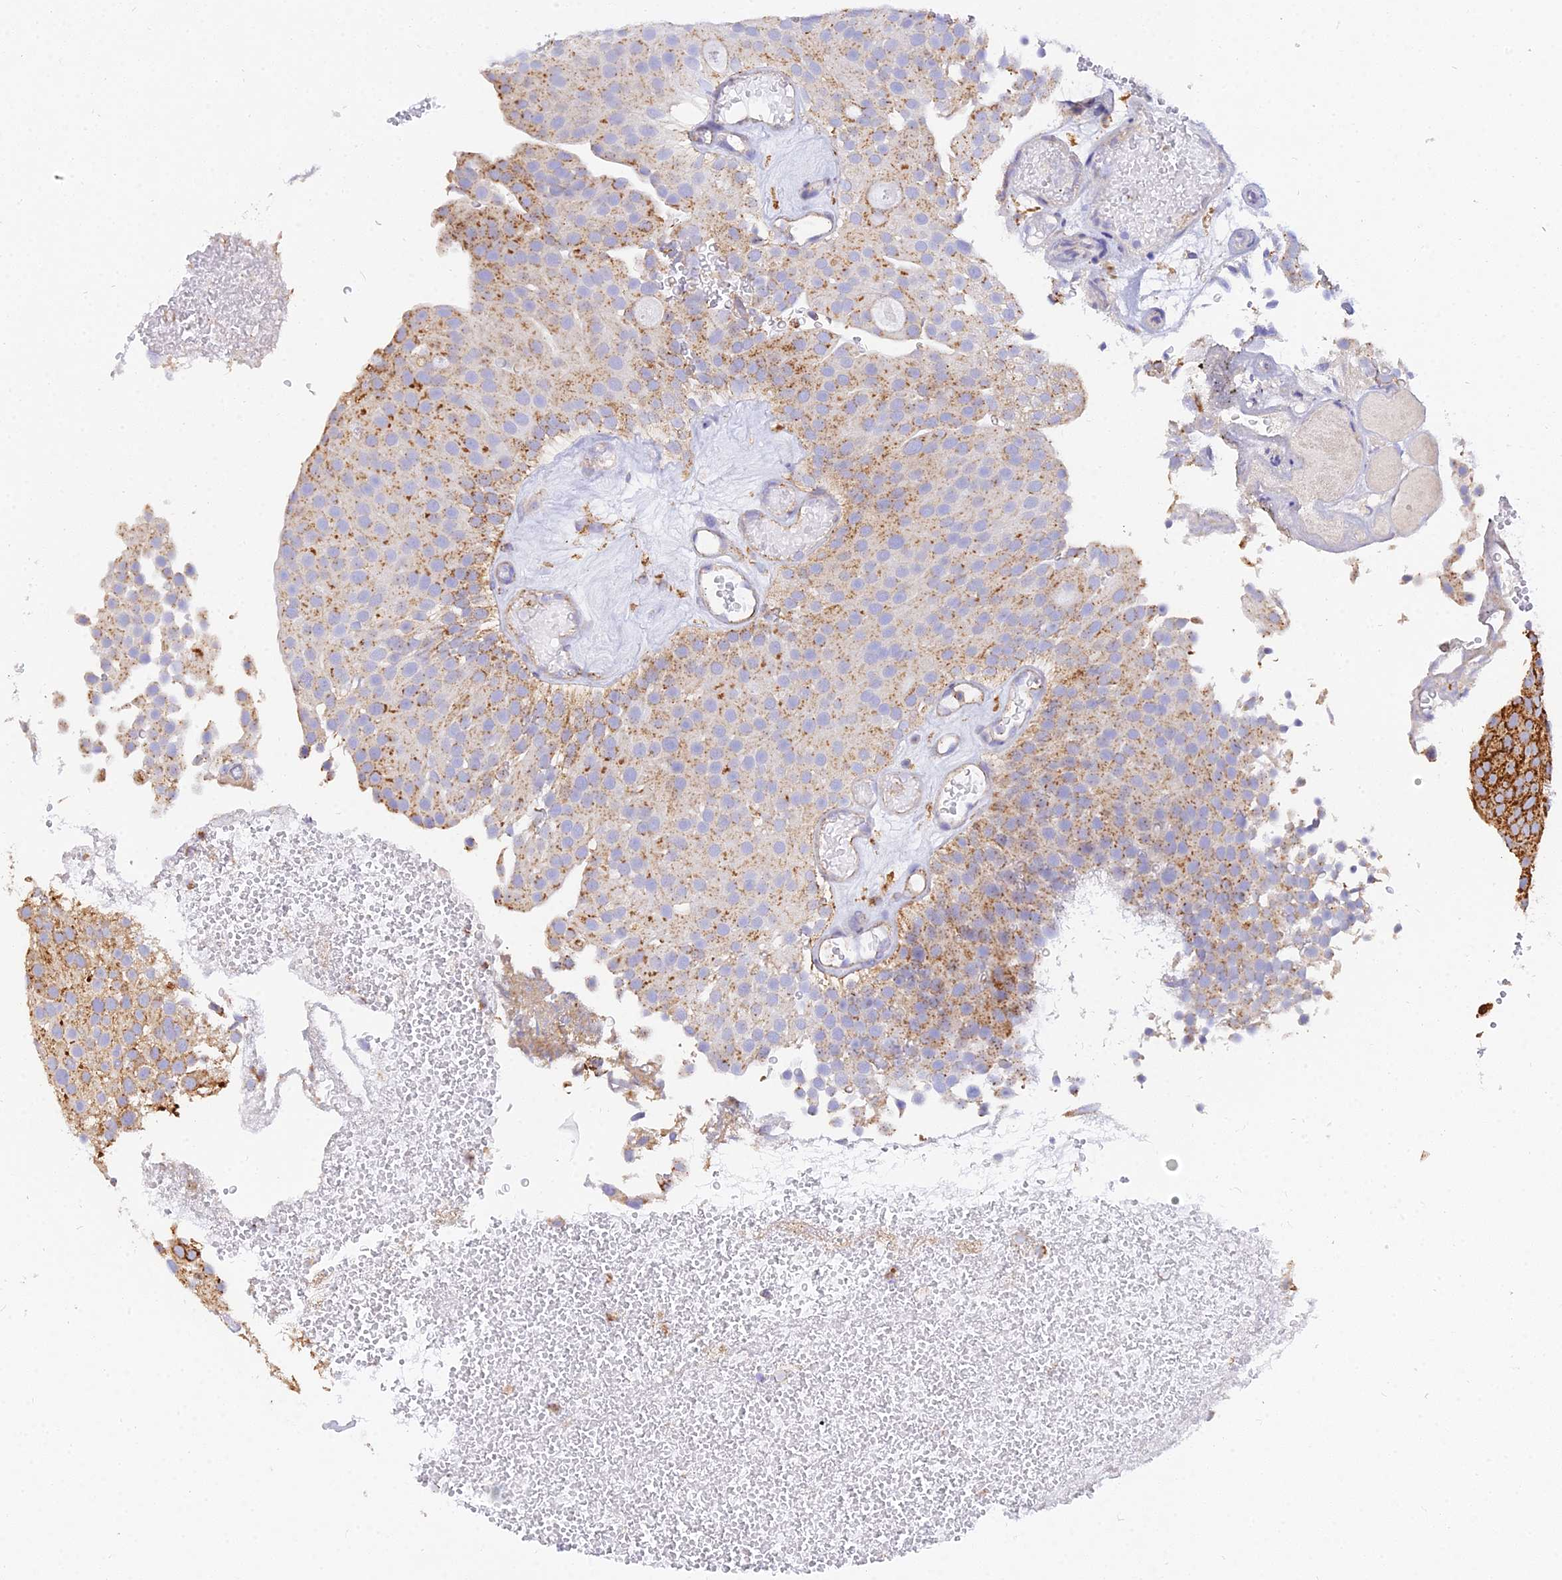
{"staining": {"intensity": "moderate", "quantity": "<25%", "location": "cytoplasmic/membranous"}, "tissue": "urothelial cancer", "cell_type": "Tumor cells", "image_type": "cancer", "snomed": [{"axis": "morphology", "description": "Urothelial carcinoma, Low grade"}, {"axis": "topography", "description": "Urinary bladder"}], "caption": "Protein staining exhibits moderate cytoplasmic/membranous positivity in approximately <25% of tumor cells in urothelial cancer.", "gene": "ARL8B", "patient": {"sex": "male", "age": 78}}